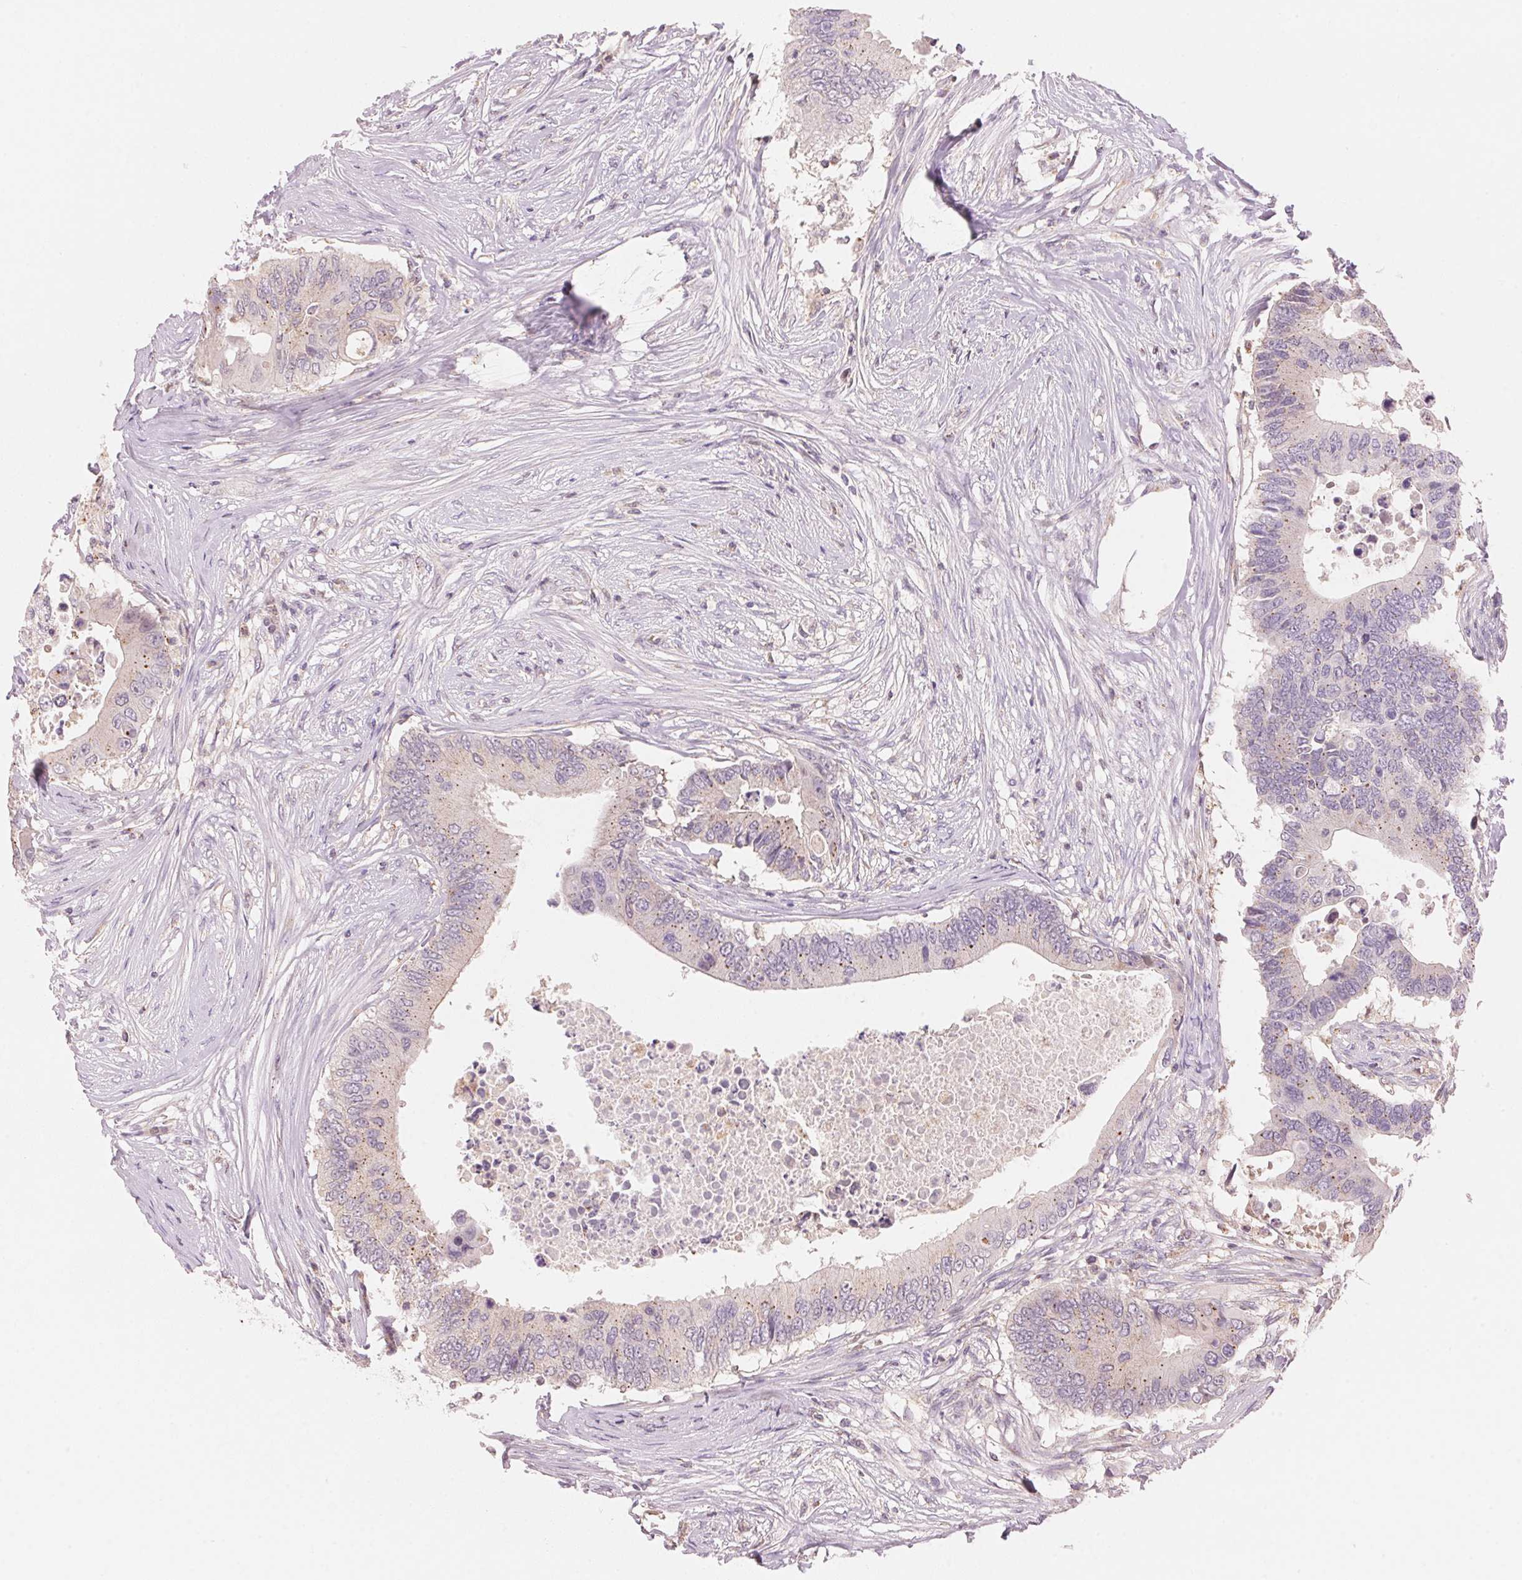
{"staining": {"intensity": "weak", "quantity": "<25%", "location": "cytoplasmic/membranous"}, "tissue": "colorectal cancer", "cell_type": "Tumor cells", "image_type": "cancer", "snomed": [{"axis": "morphology", "description": "Adenocarcinoma, NOS"}, {"axis": "topography", "description": "Colon"}], "caption": "Tumor cells are negative for brown protein staining in colorectal adenocarcinoma. The staining was performed using DAB (3,3'-diaminobenzidine) to visualize the protein expression in brown, while the nuclei were stained in blue with hematoxylin (Magnification: 20x).", "gene": "HOXB13", "patient": {"sex": "male", "age": 71}}